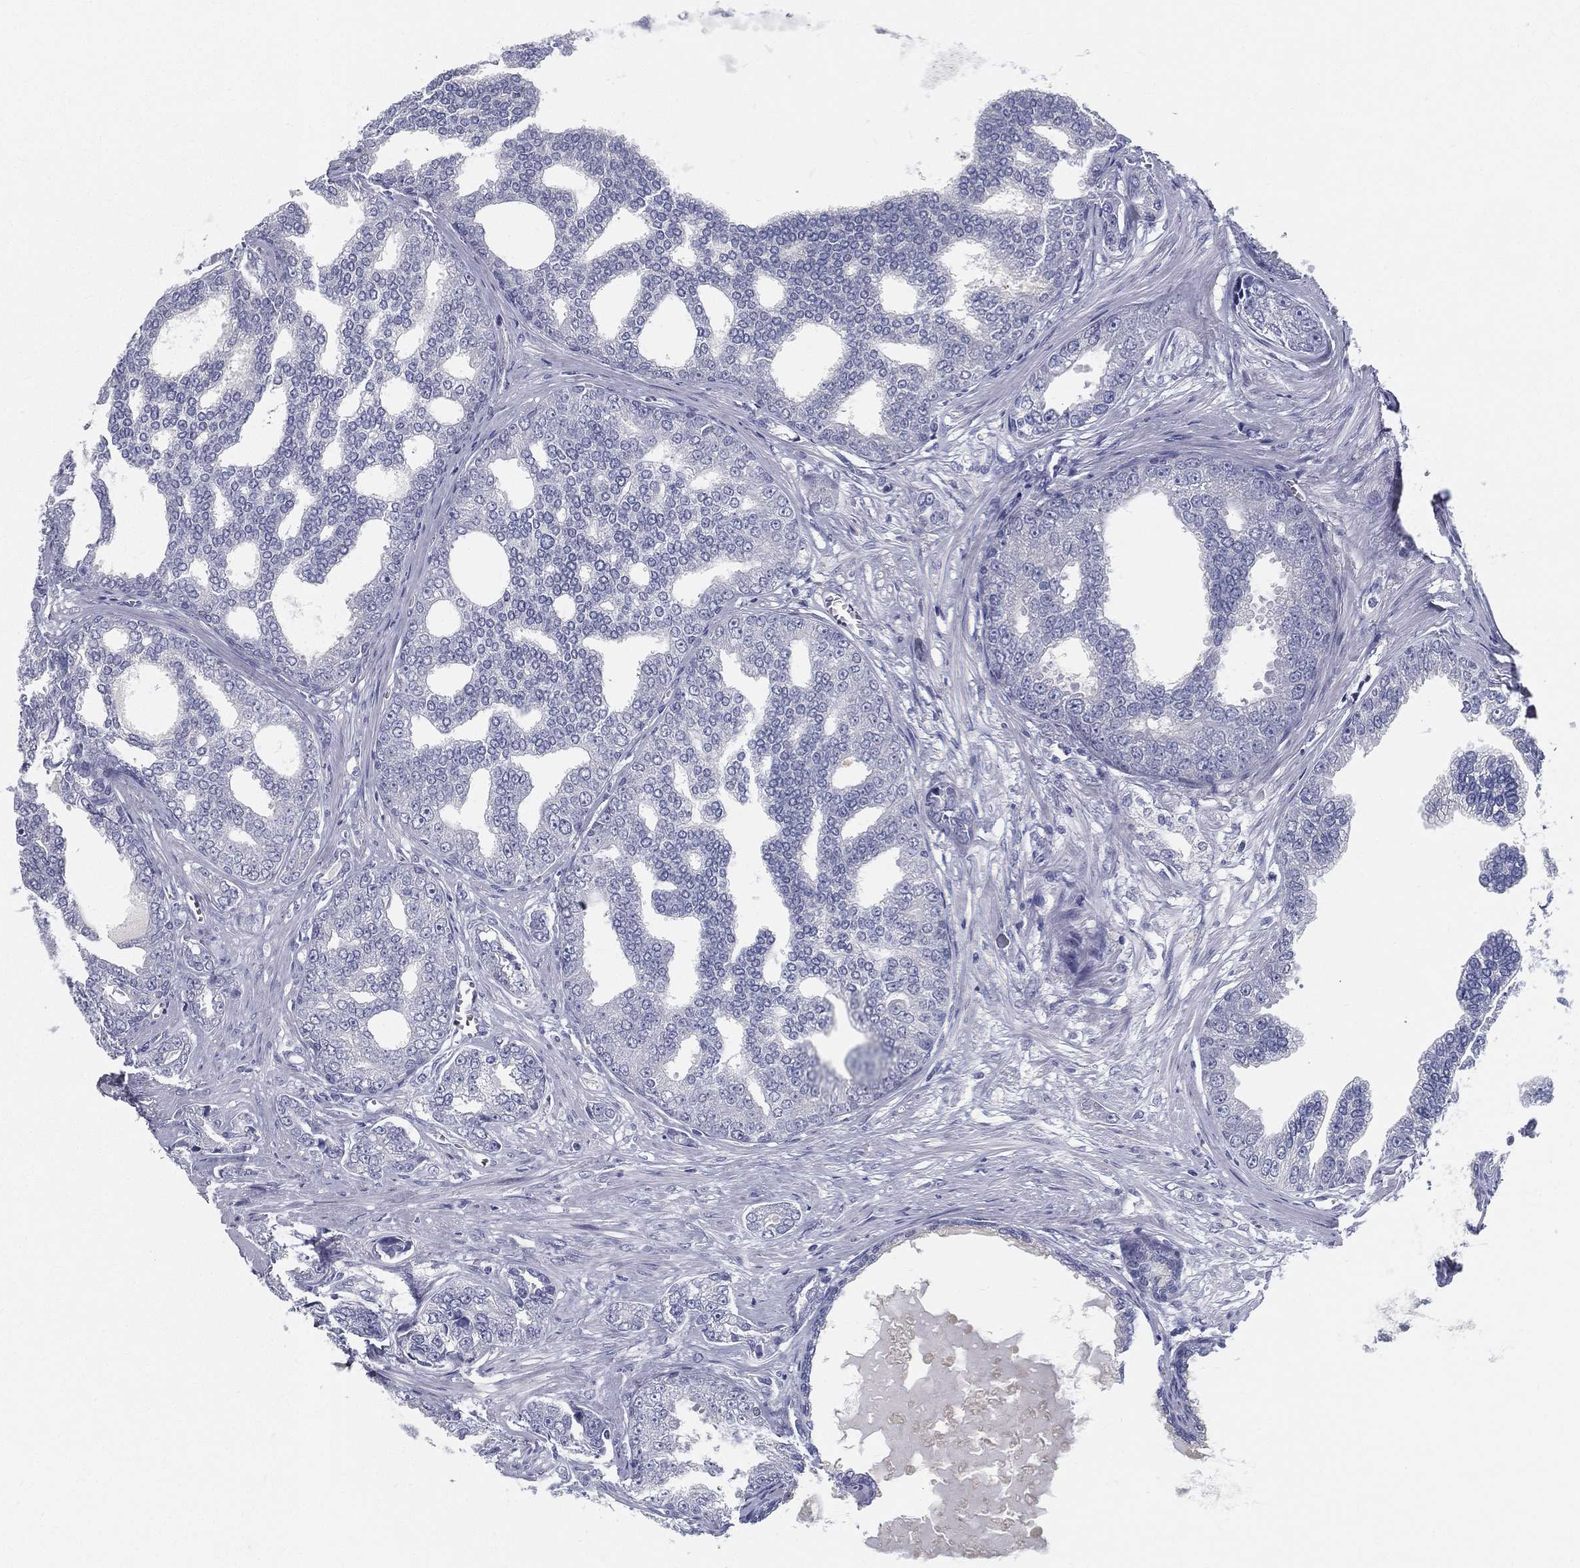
{"staining": {"intensity": "negative", "quantity": "none", "location": "none"}, "tissue": "prostate cancer", "cell_type": "Tumor cells", "image_type": "cancer", "snomed": [{"axis": "morphology", "description": "Adenocarcinoma, NOS"}, {"axis": "topography", "description": "Prostate"}], "caption": "Protein analysis of prostate cancer demonstrates no significant positivity in tumor cells. (DAB IHC visualized using brightfield microscopy, high magnification).", "gene": "STS", "patient": {"sex": "male", "age": 67}}